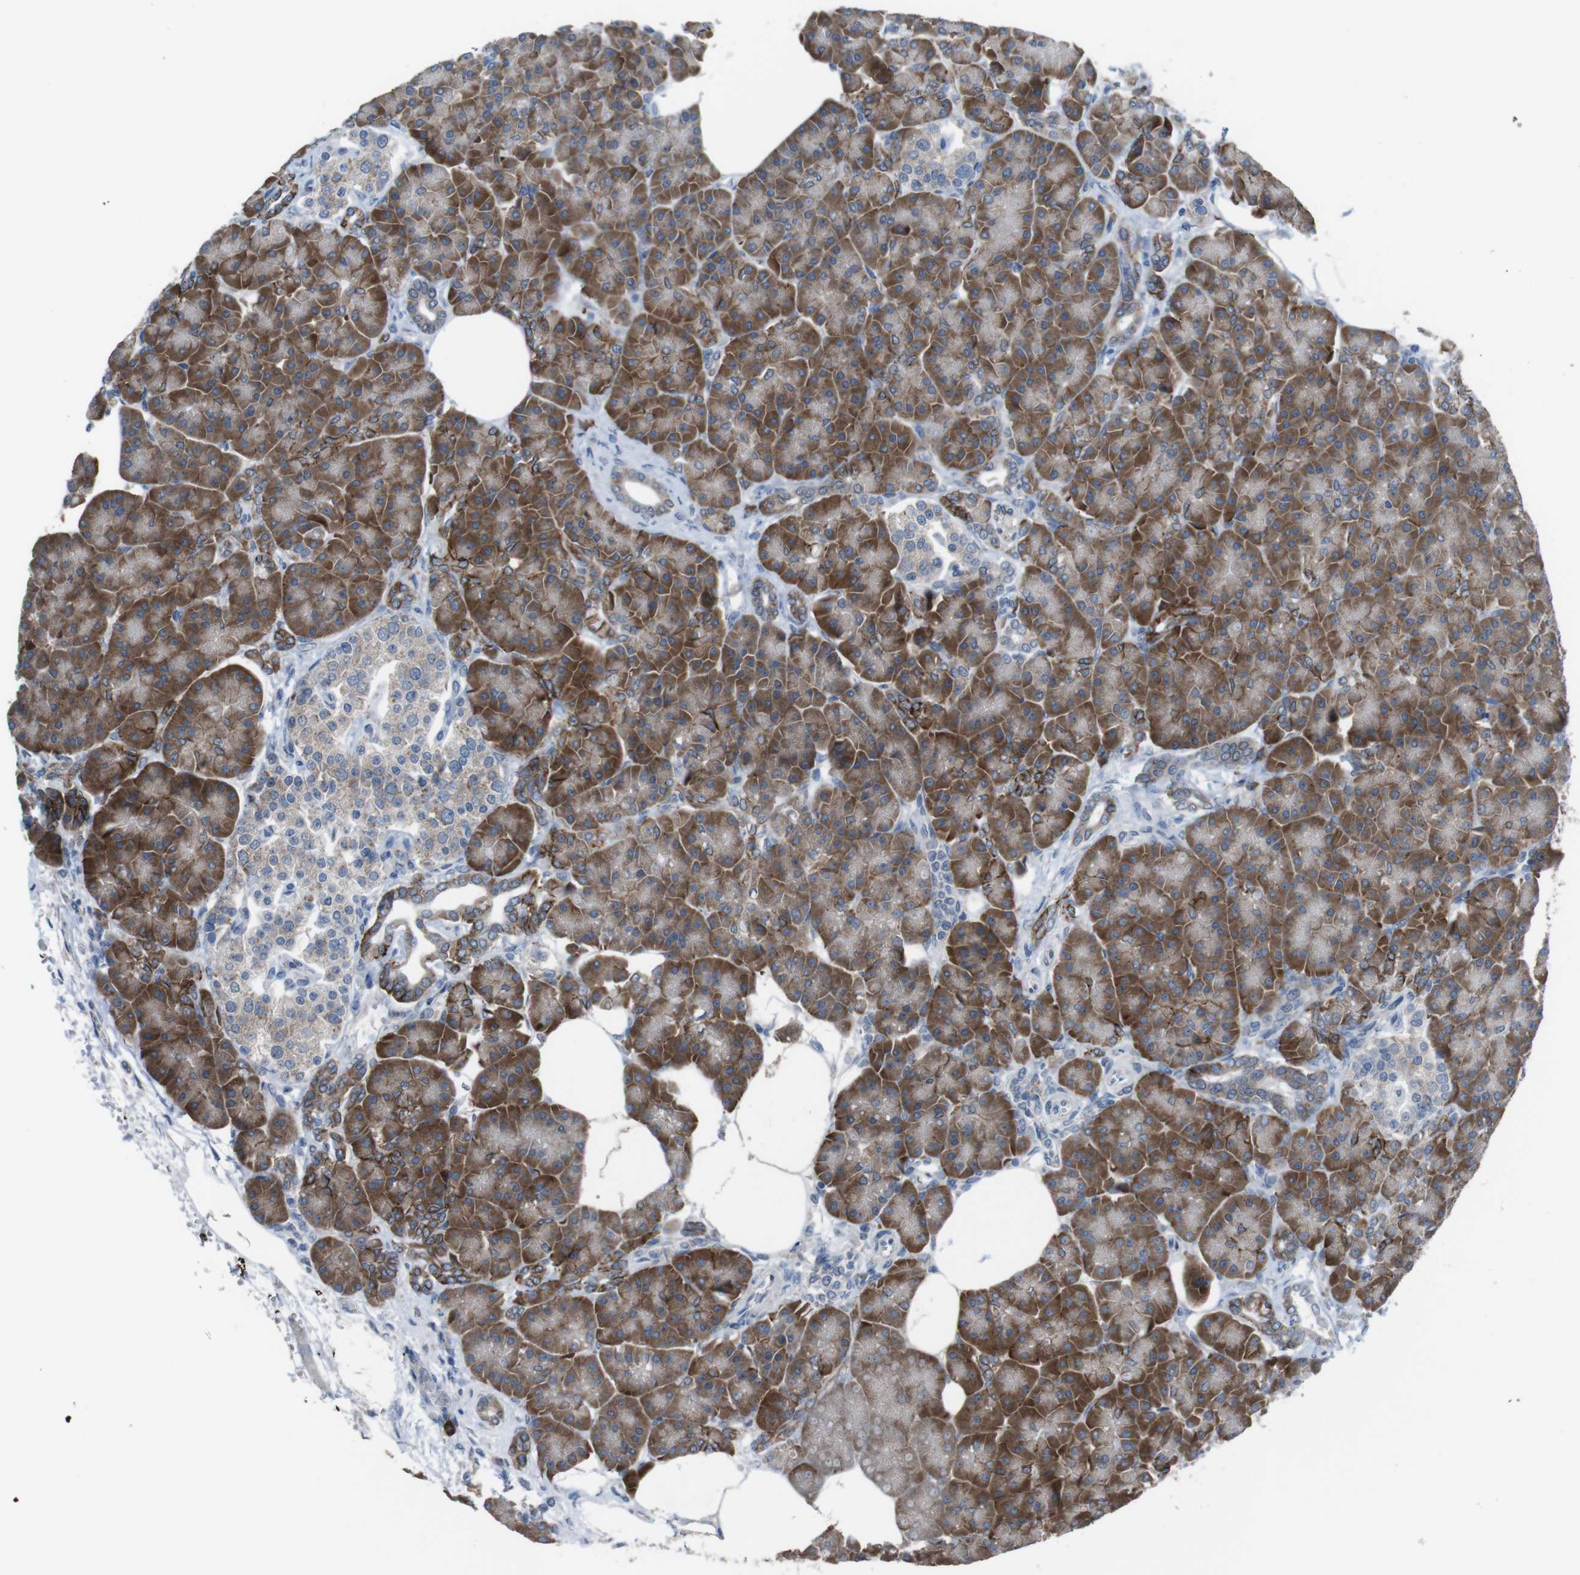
{"staining": {"intensity": "moderate", "quantity": ">75%", "location": "cytoplasmic/membranous"}, "tissue": "pancreas", "cell_type": "Exocrine glandular cells", "image_type": "normal", "snomed": [{"axis": "morphology", "description": "Normal tissue, NOS"}, {"axis": "topography", "description": "Pancreas"}], "caption": "High-power microscopy captured an immunohistochemistry photomicrograph of benign pancreas, revealing moderate cytoplasmic/membranous positivity in approximately >75% of exocrine glandular cells.", "gene": "CDH22", "patient": {"sex": "female", "age": 70}}